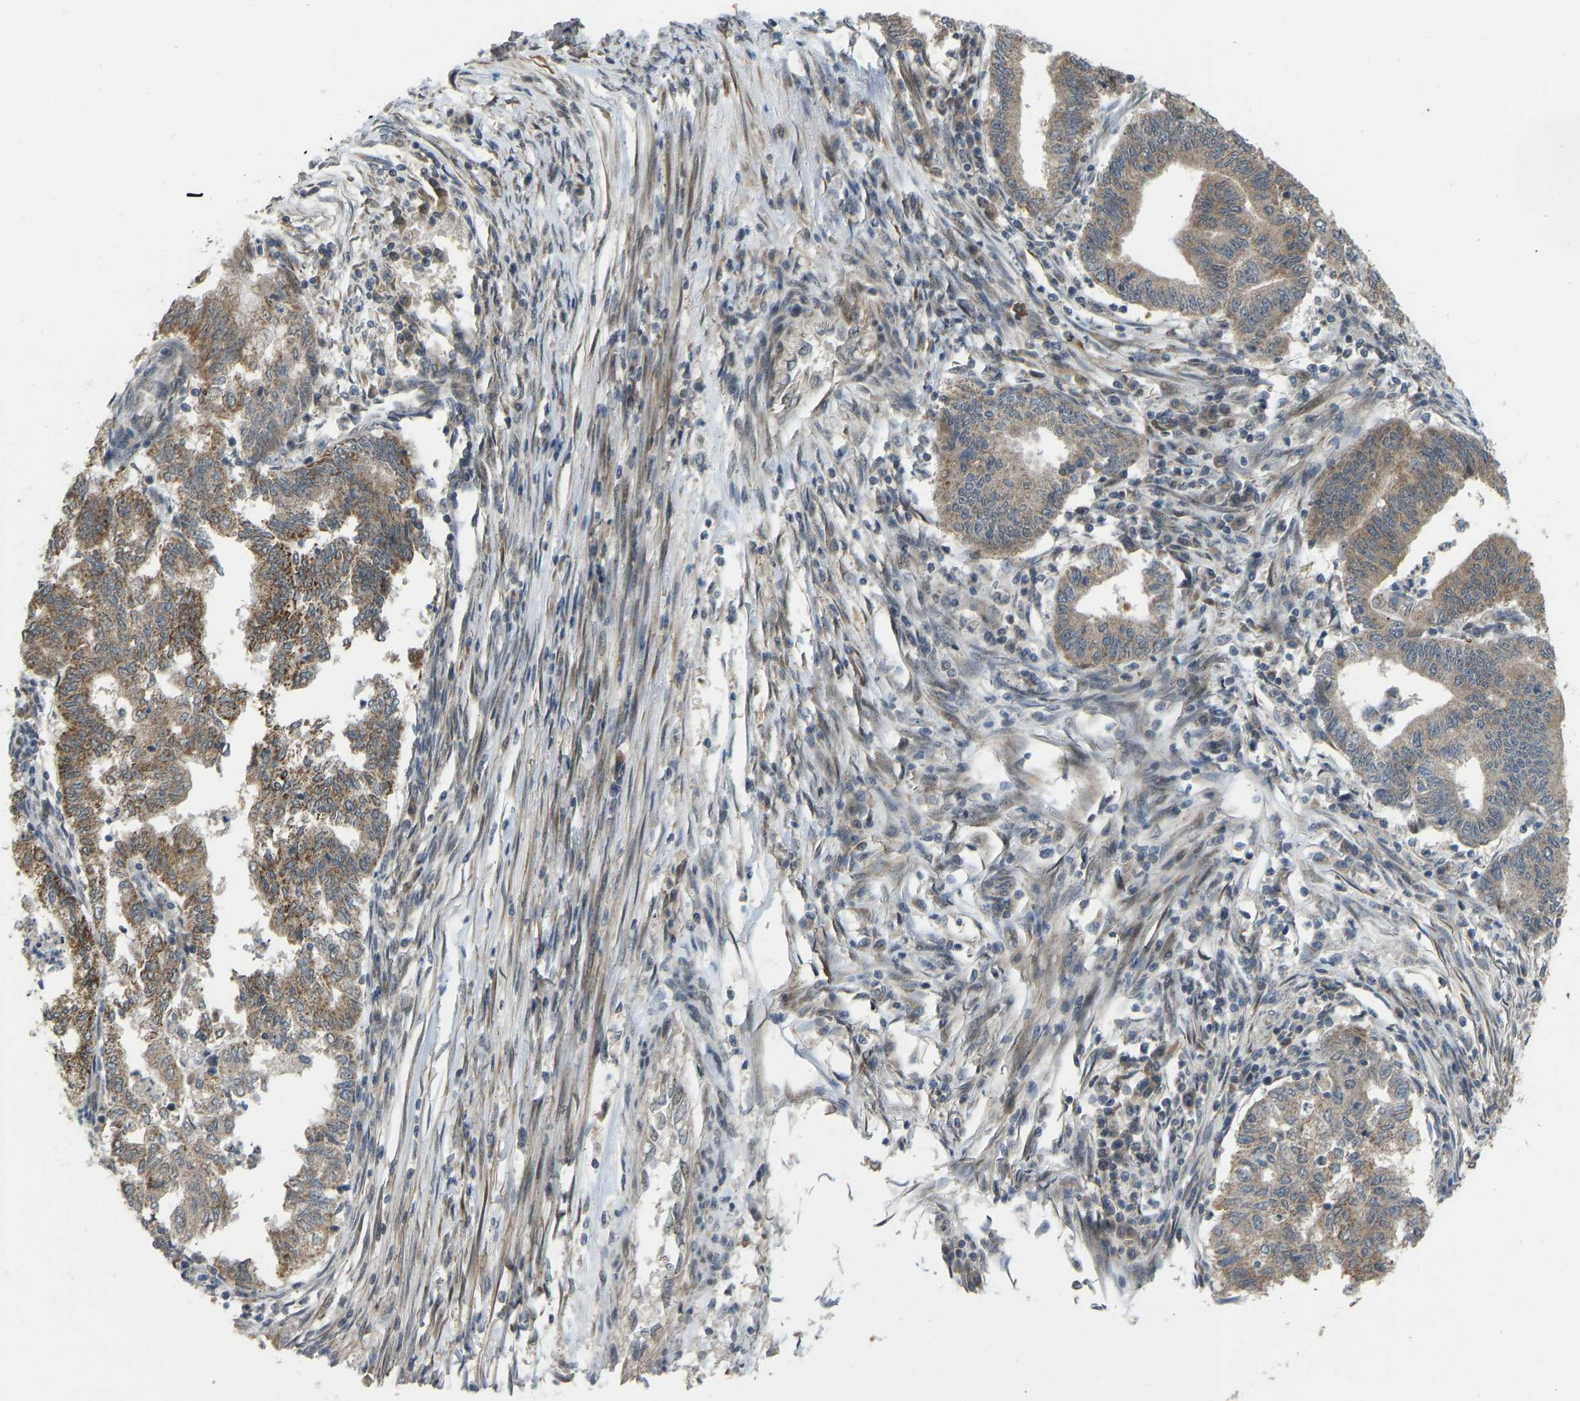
{"staining": {"intensity": "moderate", "quantity": ">75%", "location": "cytoplasmic/membranous"}, "tissue": "endometrial cancer", "cell_type": "Tumor cells", "image_type": "cancer", "snomed": [{"axis": "morphology", "description": "Polyp, NOS"}, {"axis": "morphology", "description": "Adenocarcinoma, NOS"}, {"axis": "morphology", "description": "Adenoma, NOS"}, {"axis": "topography", "description": "Endometrium"}], "caption": "Protein expression analysis of endometrial adenocarcinoma demonstrates moderate cytoplasmic/membranous staining in about >75% of tumor cells.", "gene": "ACADS", "patient": {"sex": "female", "age": 79}}